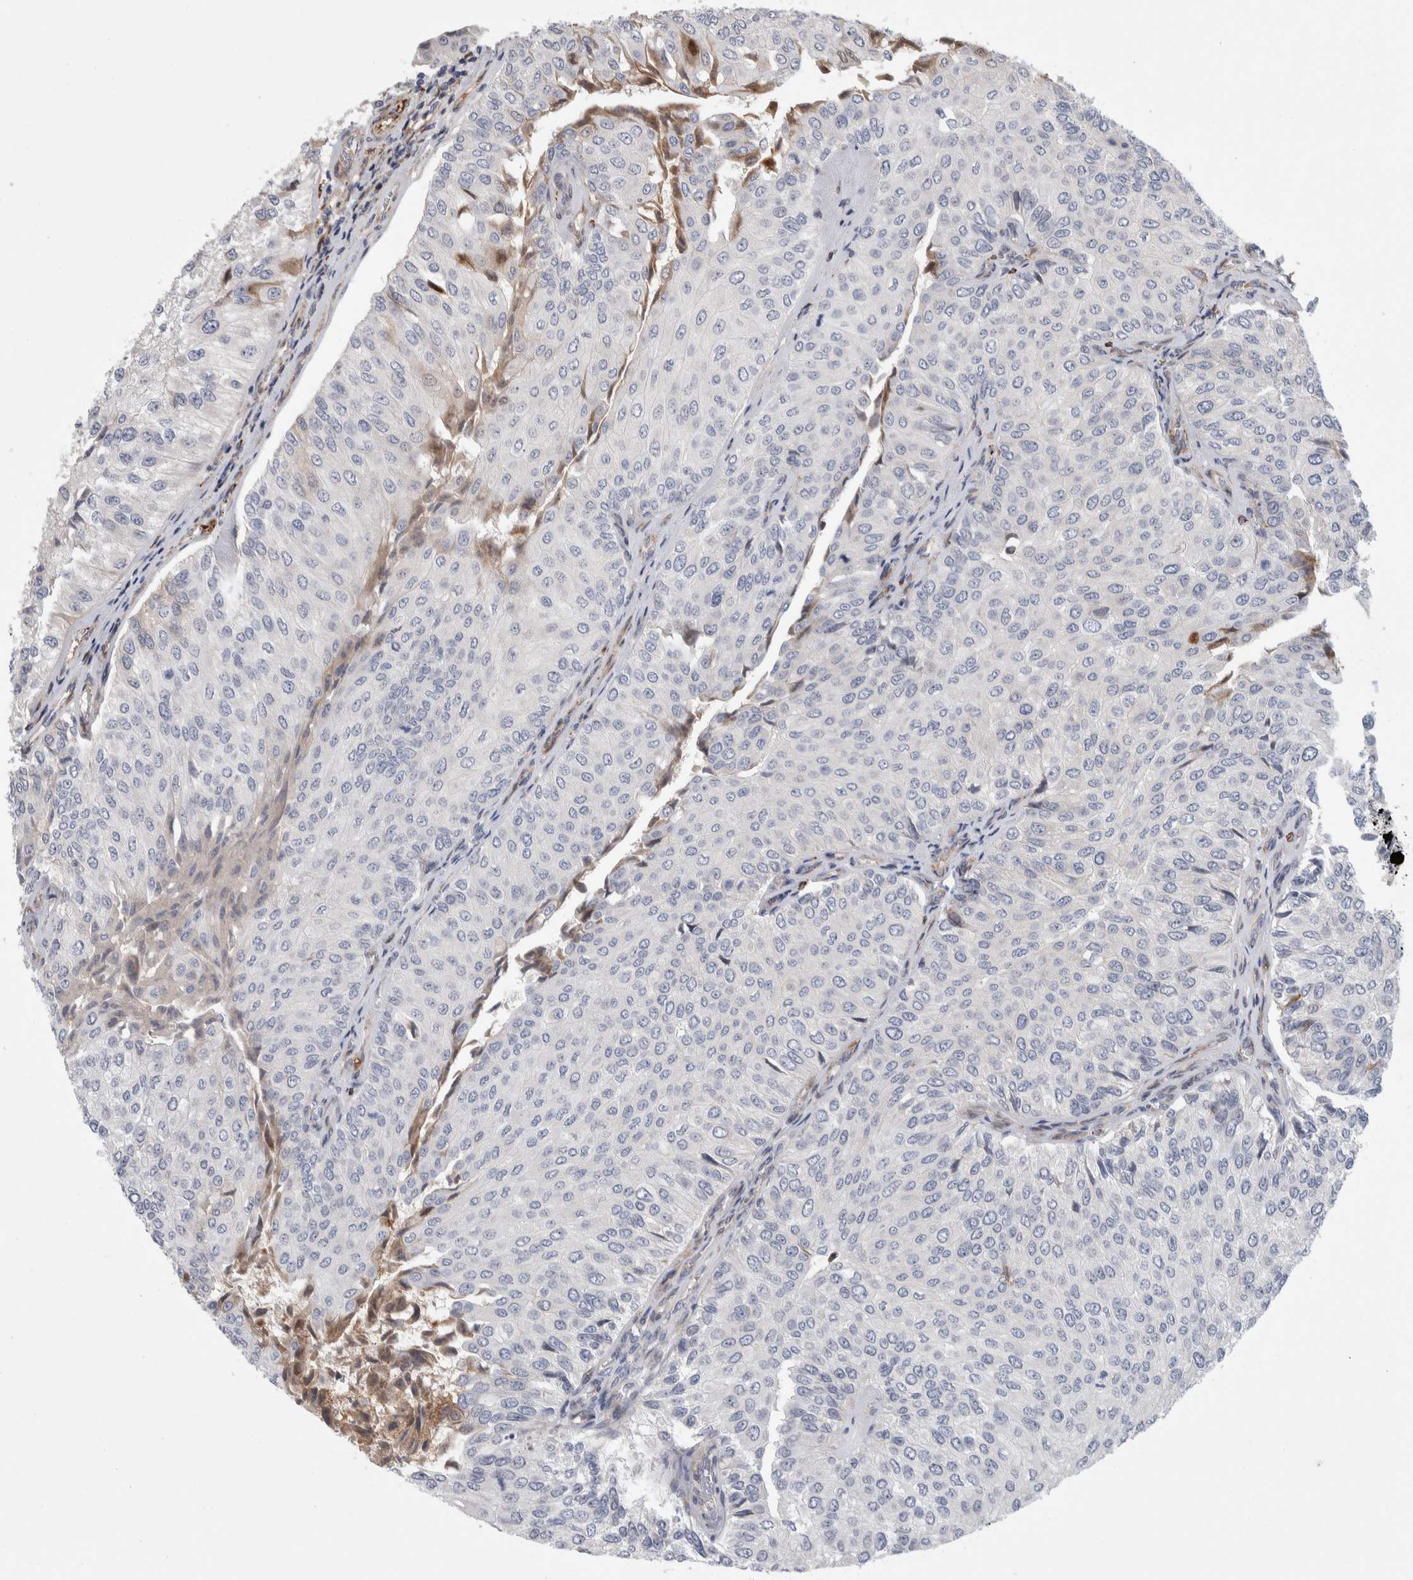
{"staining": {"intensity": "weak", "quantity": "<25%", "location": "cytoplasmic/membranous"}, "tissue": "urothelial cancer", "cell_type": "Tumor cells", "image_type": "cancer", "snomed": [{"axis": "morphology", "description": "Urothelial carcinoma, High grade"}, {"axis": "topography", "description": "Kidney"}, {"axis": "topography", "description": "Urinary bladder"}], "caption": "This image is of urothelial carcinoma (high-grade) stained with IHC to label a protein in brown with the nuclei are counter-stained blue. There is no expression in tumor cells. The staining was performed using DAB (3,3'-diaminobenzidine) to visualize the protein expression in brown, while the nuclei were stained in blue with hematoxylin (Magnification: 20x).", "gene": "PSMG3", "patient": {"sex": "male", "age": 77}}